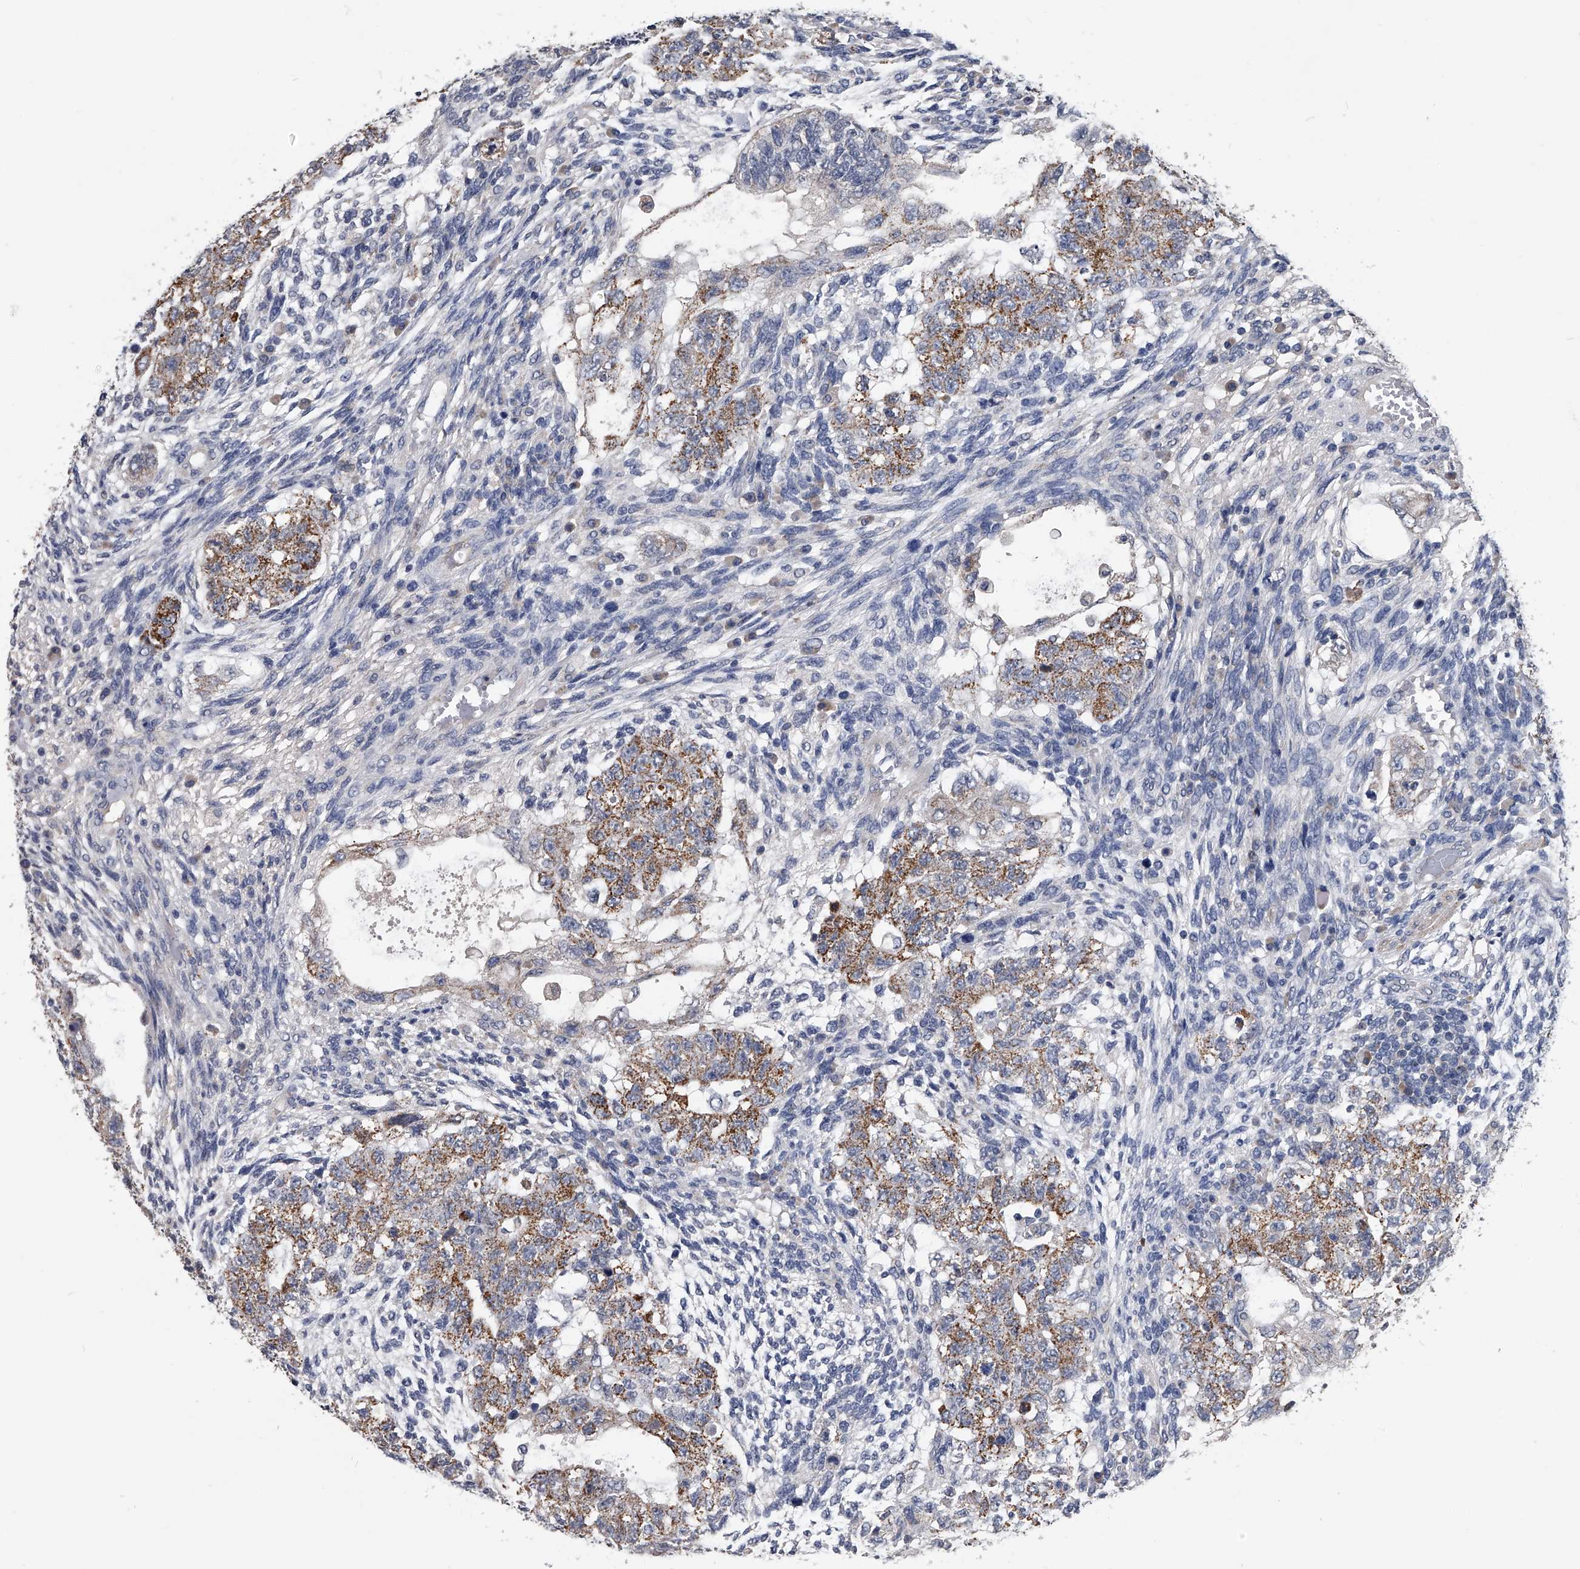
{"staining": {"intensity": "moderate", "quantity": ">75%", "location": "cytoplasmic/membranous"}, "tissue": "testis cancer", "cell_type": "Tumor cells", "image_type": "cancer", "snomed": [{"axis": "morphology", "description": "Normal tissue, NOS"}, {"axis": "morphology", "description": "Carcinoma, Embryonal, NOS"}, {"axis": "topography", "description": "Testis"}], "caption": "IHC of human testis embryonal carcinoma demonstrates medium levels of moderate cytoplasmic/membranous positivity in about >75% of tumor cells. (DAB IHC, brown staining for protein, blue staining for nuclei).", "gene": "OAT", "patient": {"sex": "male", "age": 36}}